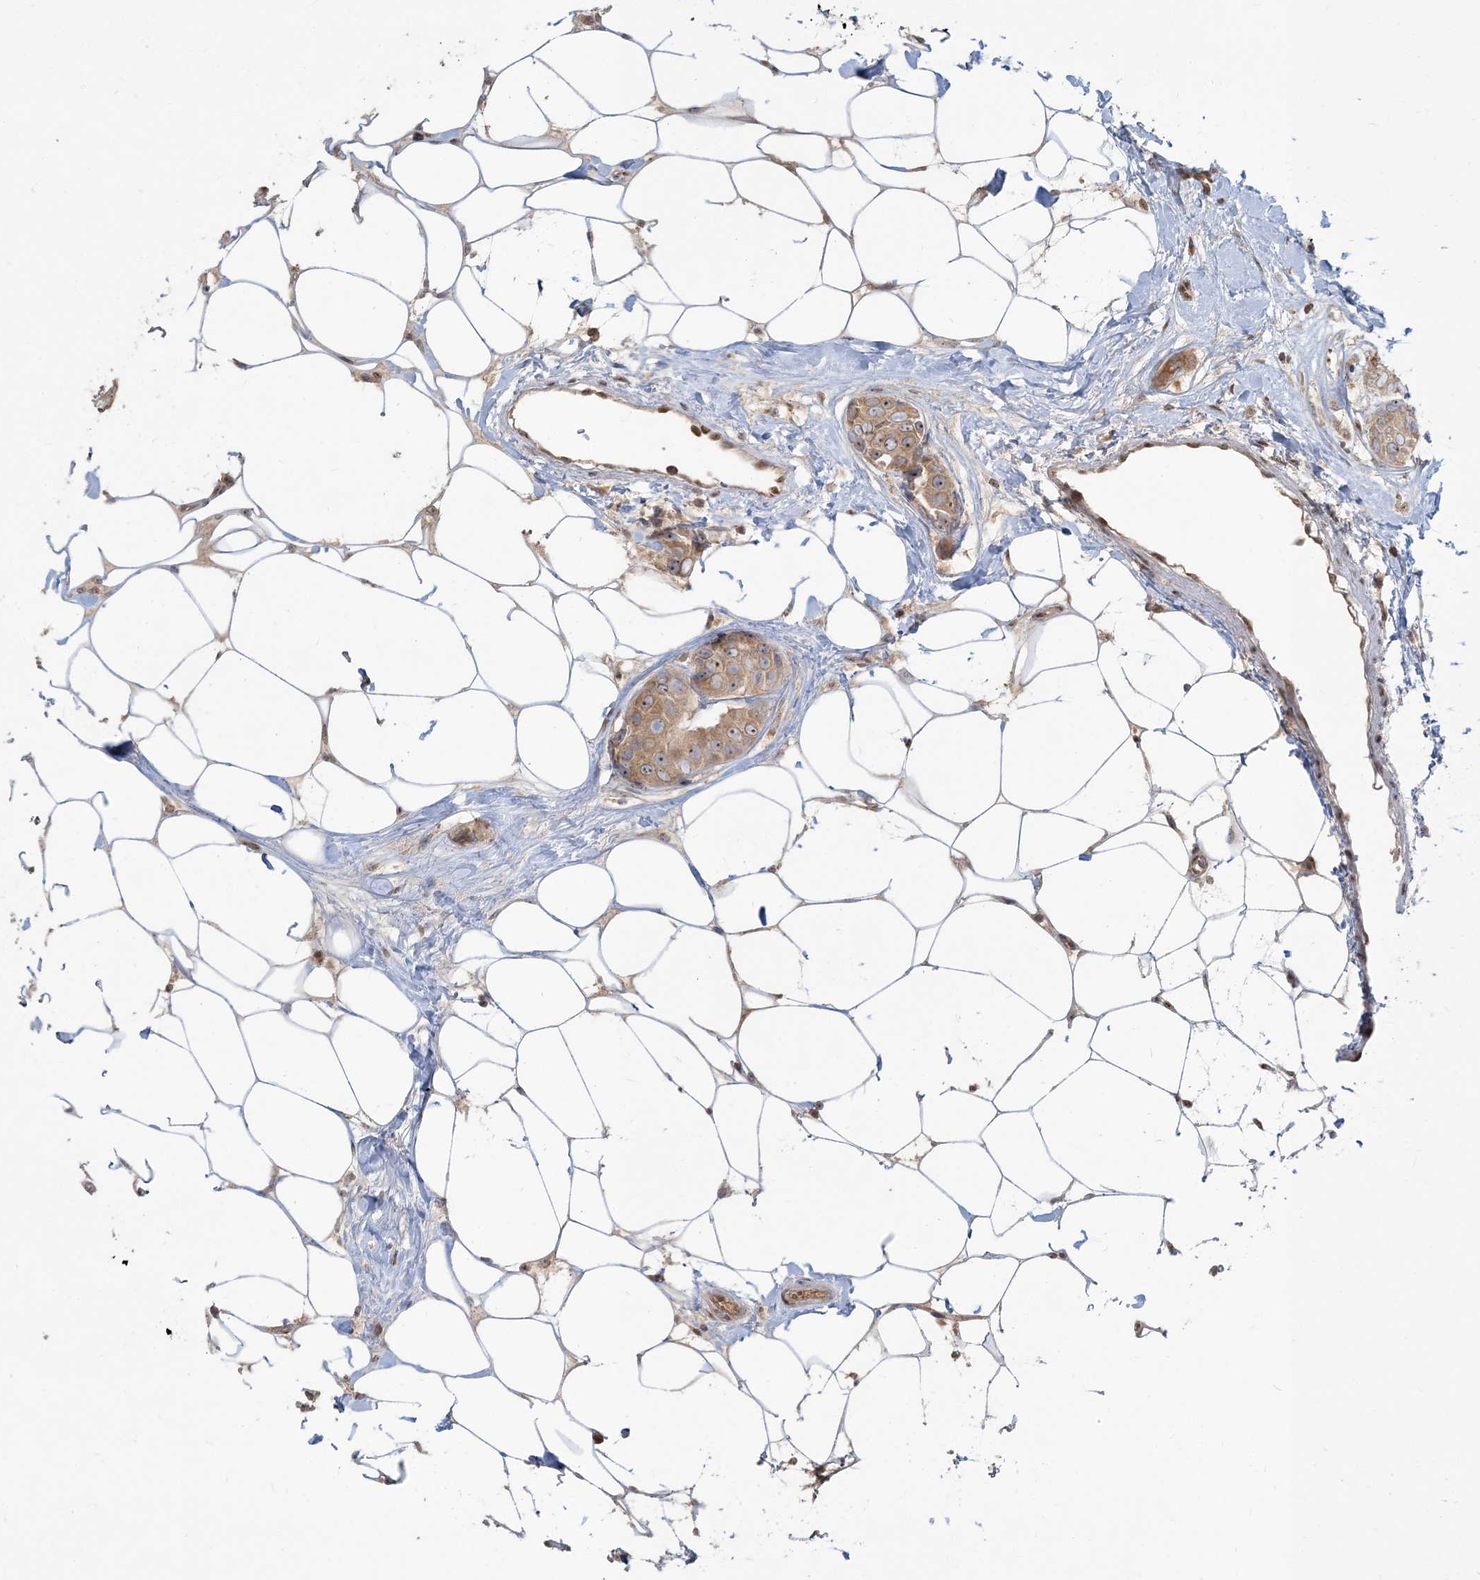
{"staining": {"intensity": "moderate", "quantity": ">75%", "location": "cytoplasmic/membranous,nuclear"}, "tissue": "breast cancer", "cell_type": "Tumor cells", "image_type": "cancer", "snomed": [{"axis": "morphology", "description": "Normal tissue, NOS"}, {"axis": "morphology", "description": "Duct carcinoma"}, {"axis": "topography", "description": "Breast"}], "caption": "About >75% of tumor cells in intraductal carcinoma (breast) show moderate cytoplasmic/membranous and nuclear protein staining as visualized by brown immunohistochemical staining.", "gene": "AP1AR", "patient": {"sex": "female", "age": 39}}